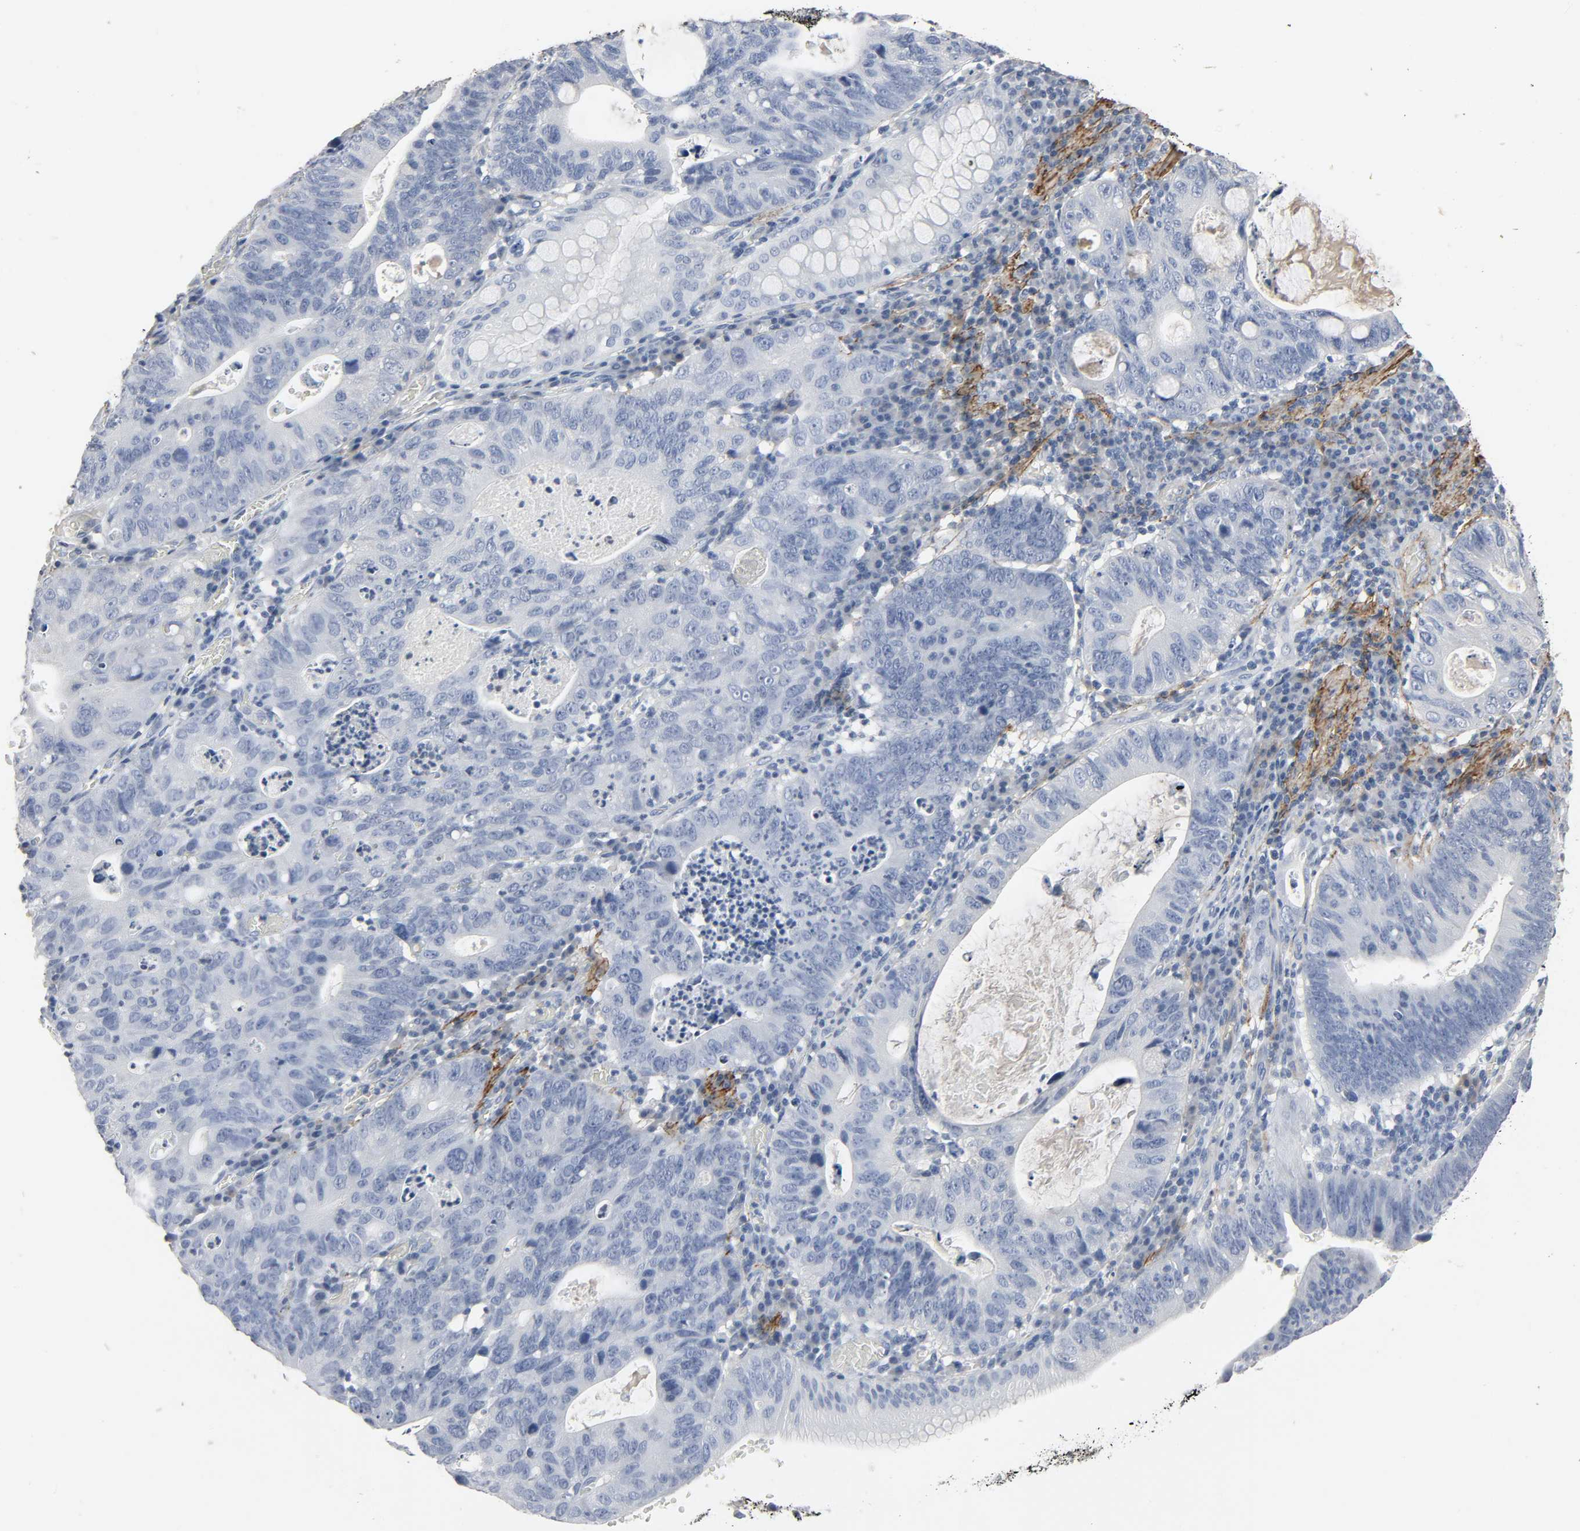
{"staining": {"intensity": "negative", "quantity": "none", "location": "none"}, "tissue": "stomach cancer", "cell_type": "Tumor cells", "image_type": "cancer", "snomed": [{"axis": "morphology", "description": "Adenocarcinoma, NOS"}, {"axis": "topography", "description": "Stomach"}], "caption": "DAB immunohistochemical staining of stomach cancer displays no significant expression in tumor cells.", "gene": "FBLN5", "patient": {"sex": "male", "age": 59}}